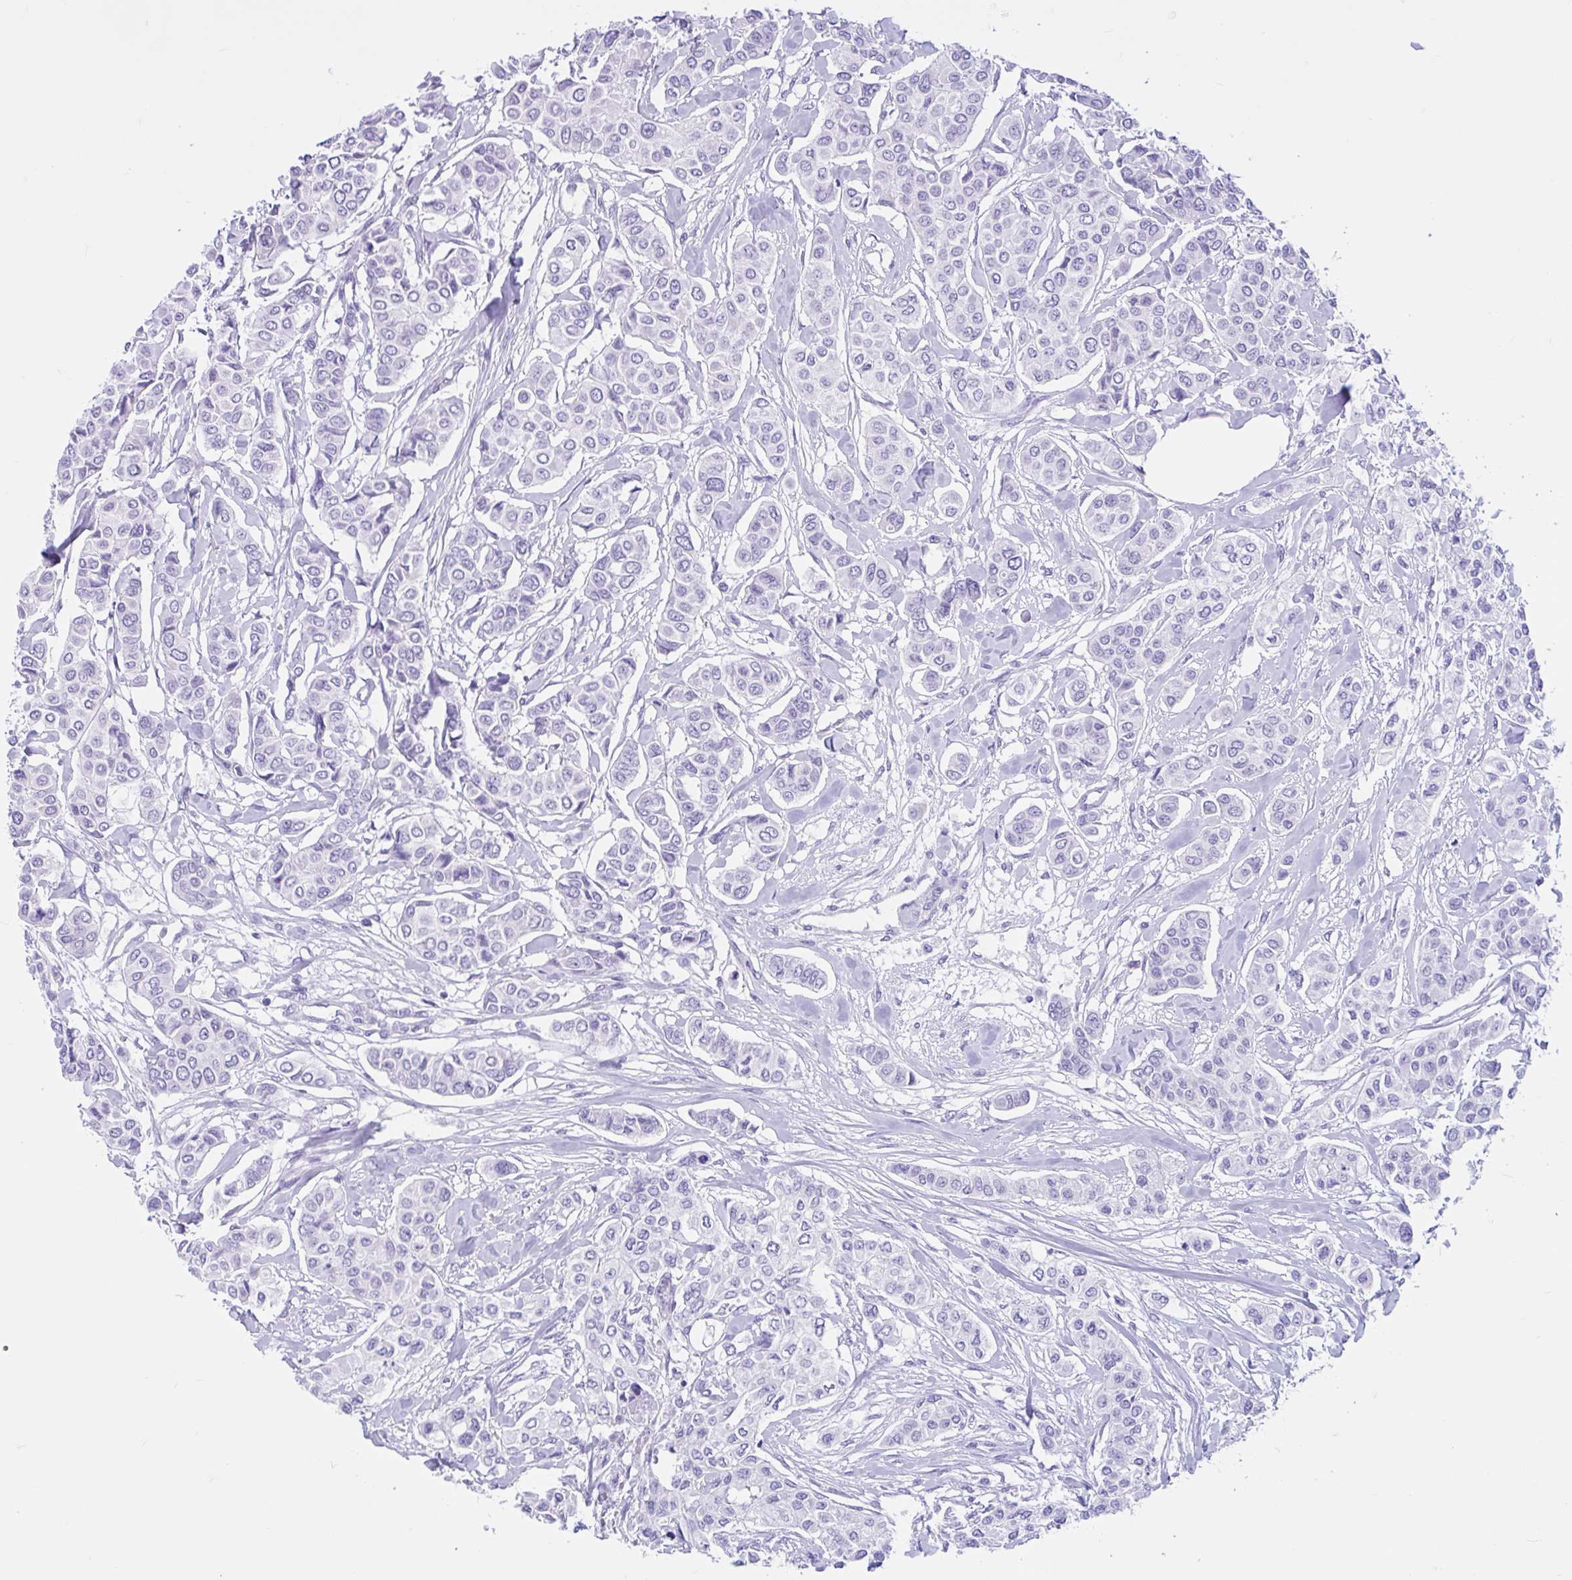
{"staining": {"intensity": "negative", "quantity": "none", "location": "none"}, "tissue": "breast cancer", "cell_type": "Tumor cells", "image_type": "cancer", "snomed": [{"axis": "morphology", "description": "Lobular carcinoma"}, {"axis": "topography", "description": "Breast"}], "caption": "Tumor cells are negative for brown protein staining in breast lobular carcinoma.", "gene": "ZNF319", "patient": {"sex": "female", "age": 51}}